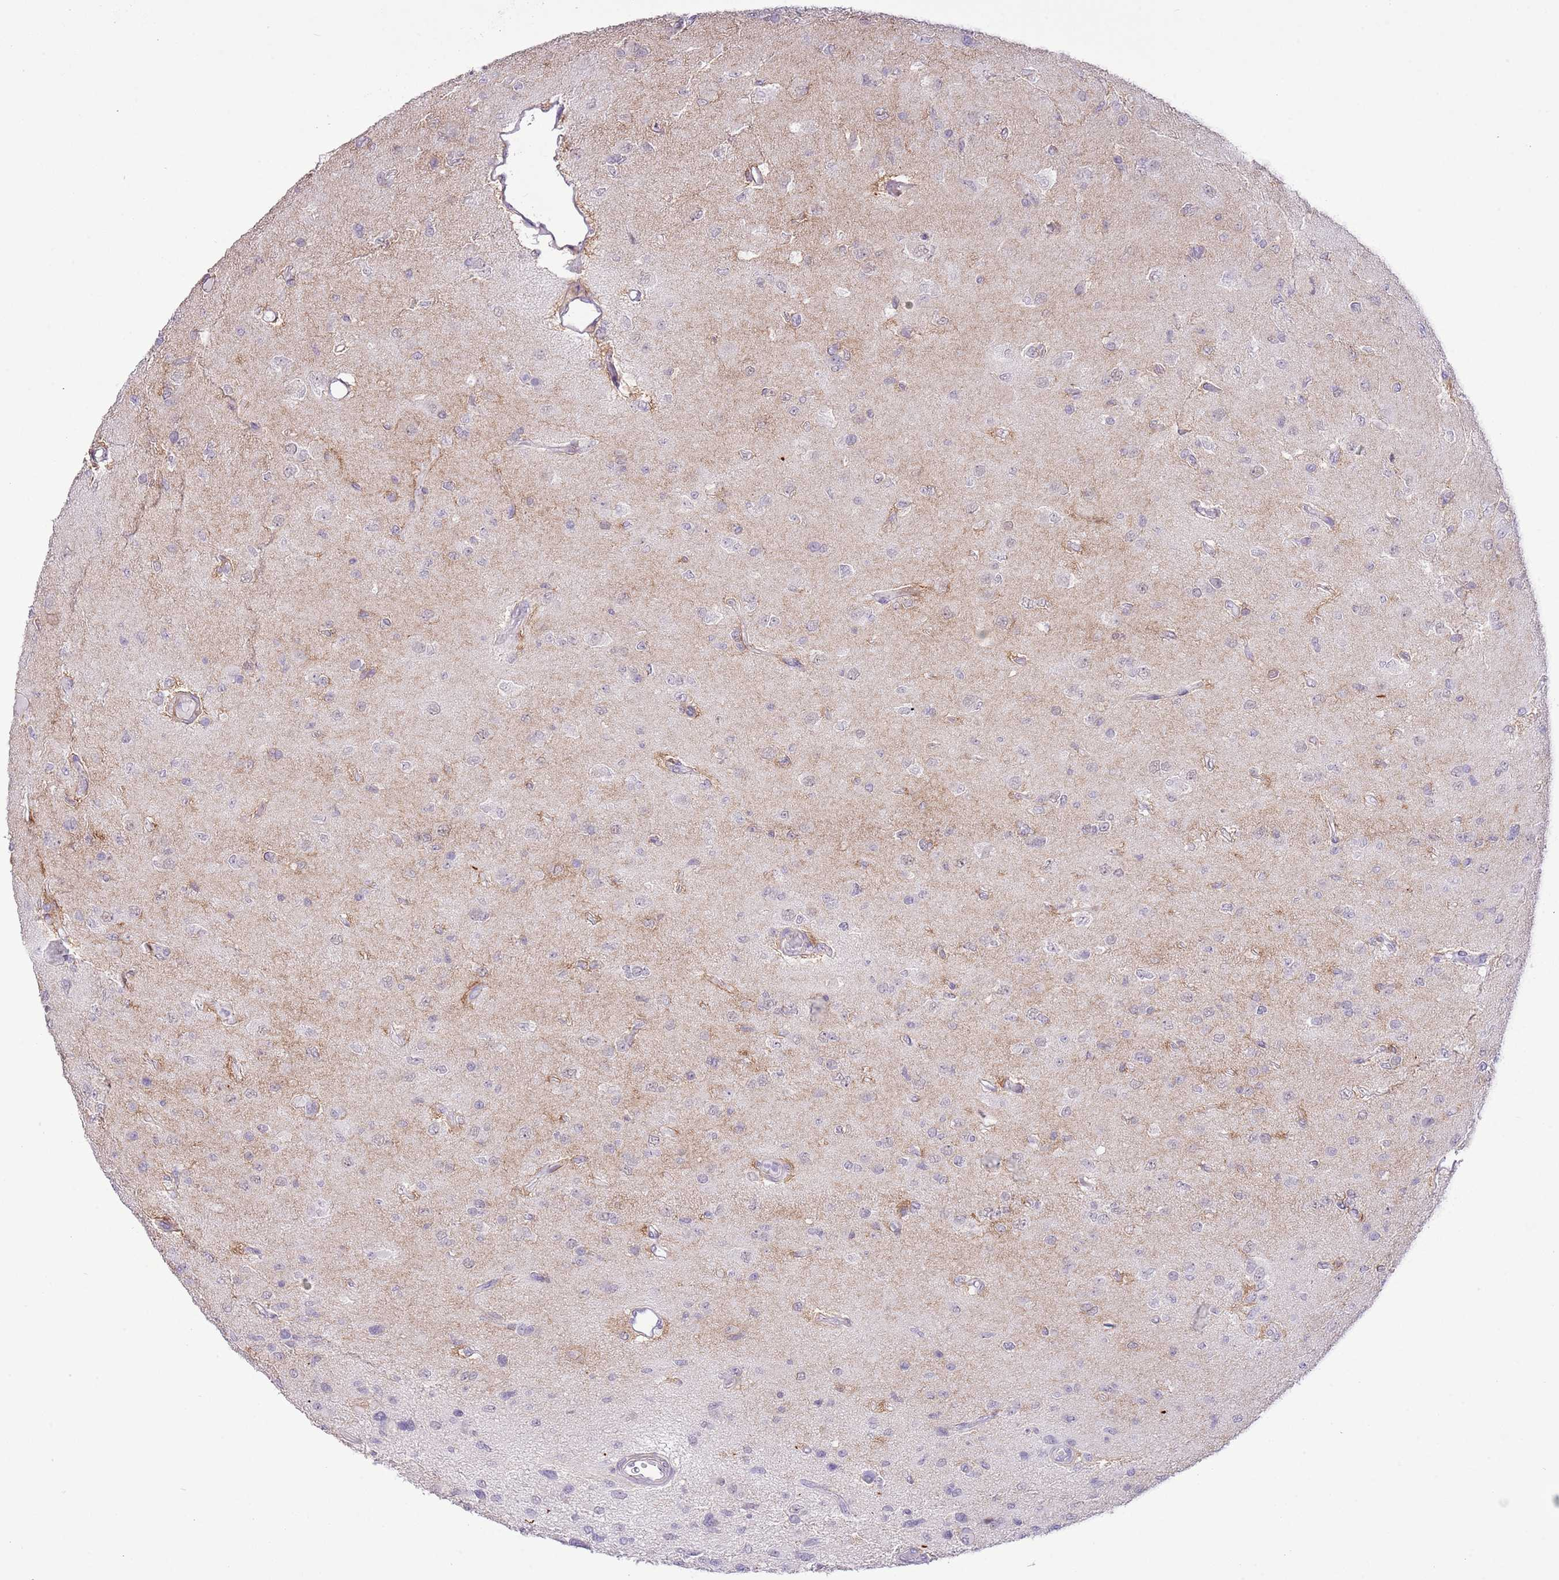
{"staining": {"intensity": "negative", "quantity": "none", "location": "none"}, "tissue": "glioma", "cell_type": "Tumor cells", "image_type": "cancer", "snomed": [{"axis": "morphology", "description": "Glioma, malignant, High grade"}, {"axis": "topography", "description": "Brain"}], "caption": "Immunohistochemistry (IHC) image of human high-grade glioma (malignant) stained for a protein (brown), which displays no staining in tumor cells.", "gene": "MIDN", "patient": {"sex": "male", "age": 77}}